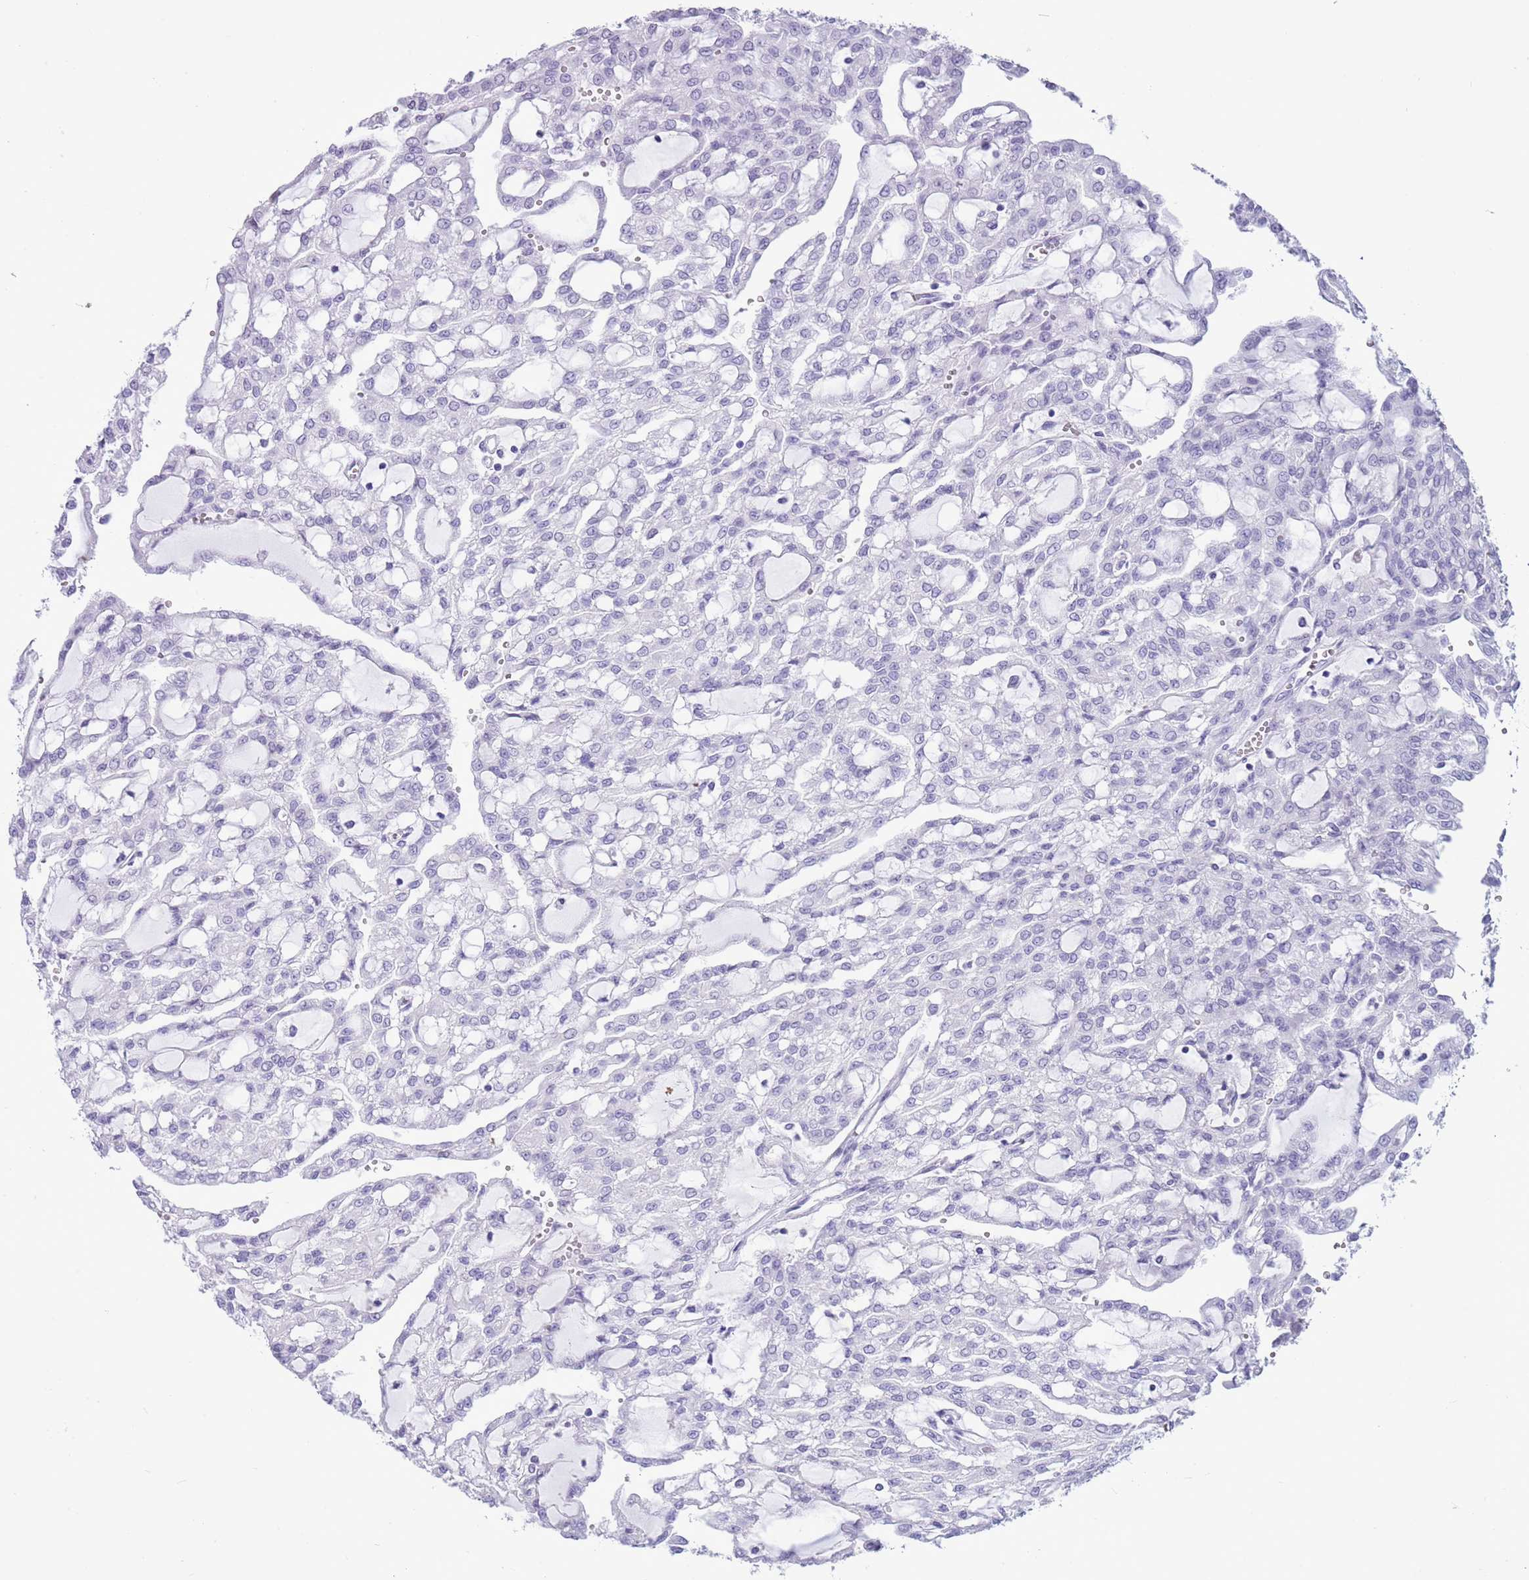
{"staining": {"intensity": "negative", "quantity": "none", "location": "none"}, "tissue": "renal cancer", "cell_type": "Tumor cells", "image_type": "cancer", "snomed": [{"axis": "morphology", "description": "Adenocarcinoma, NOS"}, {"axis": "topography", "description": "Kidney"}], "caption": "Photomicrograph shows no protein expression in tumor cells of renal adenocarcinoma tissue. (Immunohistochemistry, brightfield microscopy, high magnification).", "gene": "PPP1R17", "patient": {"sex": "male", "age": 63}}